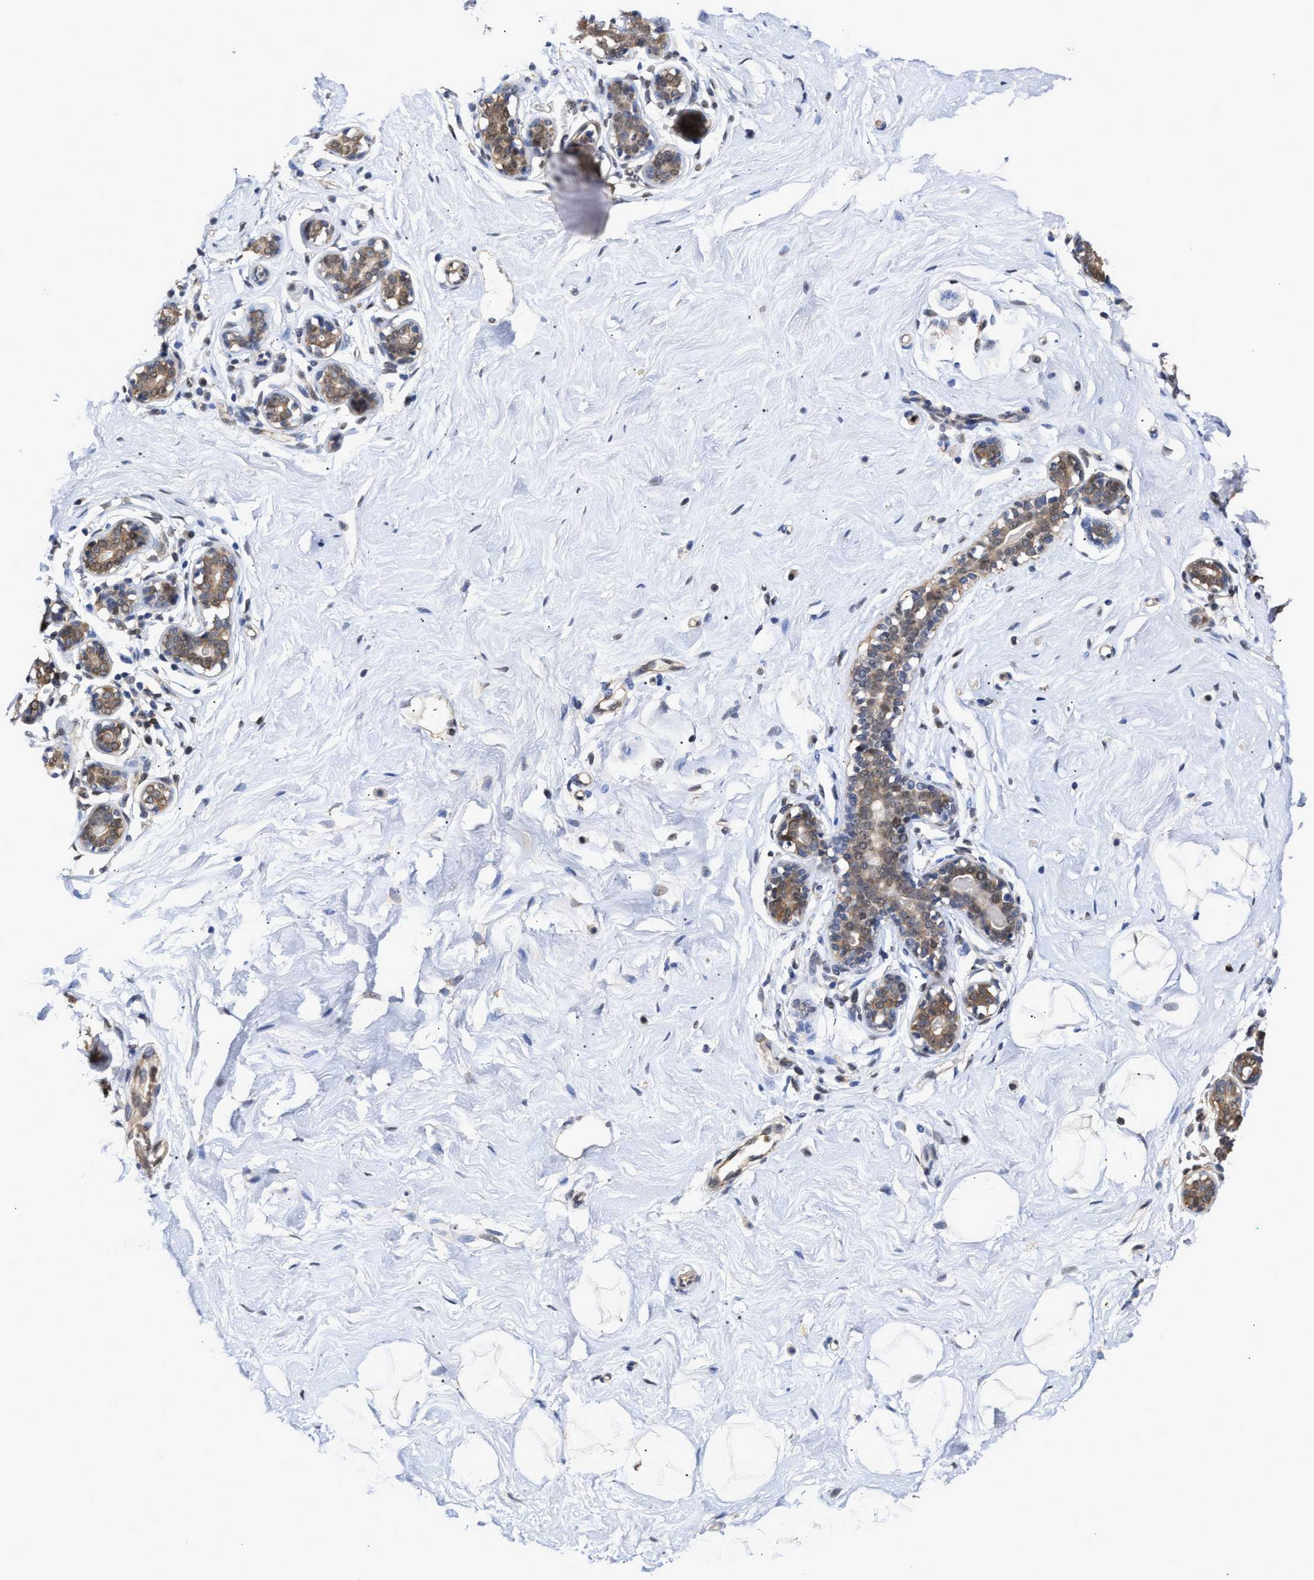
{"staining": {"intensity": "weak", "quantity": "25%-75%", "location": "cytoplasmic/membranous"}, "tissue": "breast", "cell_type": "Adipocytes", "image_type": "normal", "snomed": [{"axis": "morphology", "description": "Normal tissue, NOS"}, {"axis": "topography", "description": "Breast"}], "caption": "IHC image of unremarkable breast: human breast stained using immunohistochemistry (IHC) displays low levels of weak protein expression localized specifically in the cytoplasmic/membranous of adipocytes, appearing as a cytoplasmic/membranous brown color.", "gene": "KLHDC1", "patient": {"sex": "female", "age": 23}}